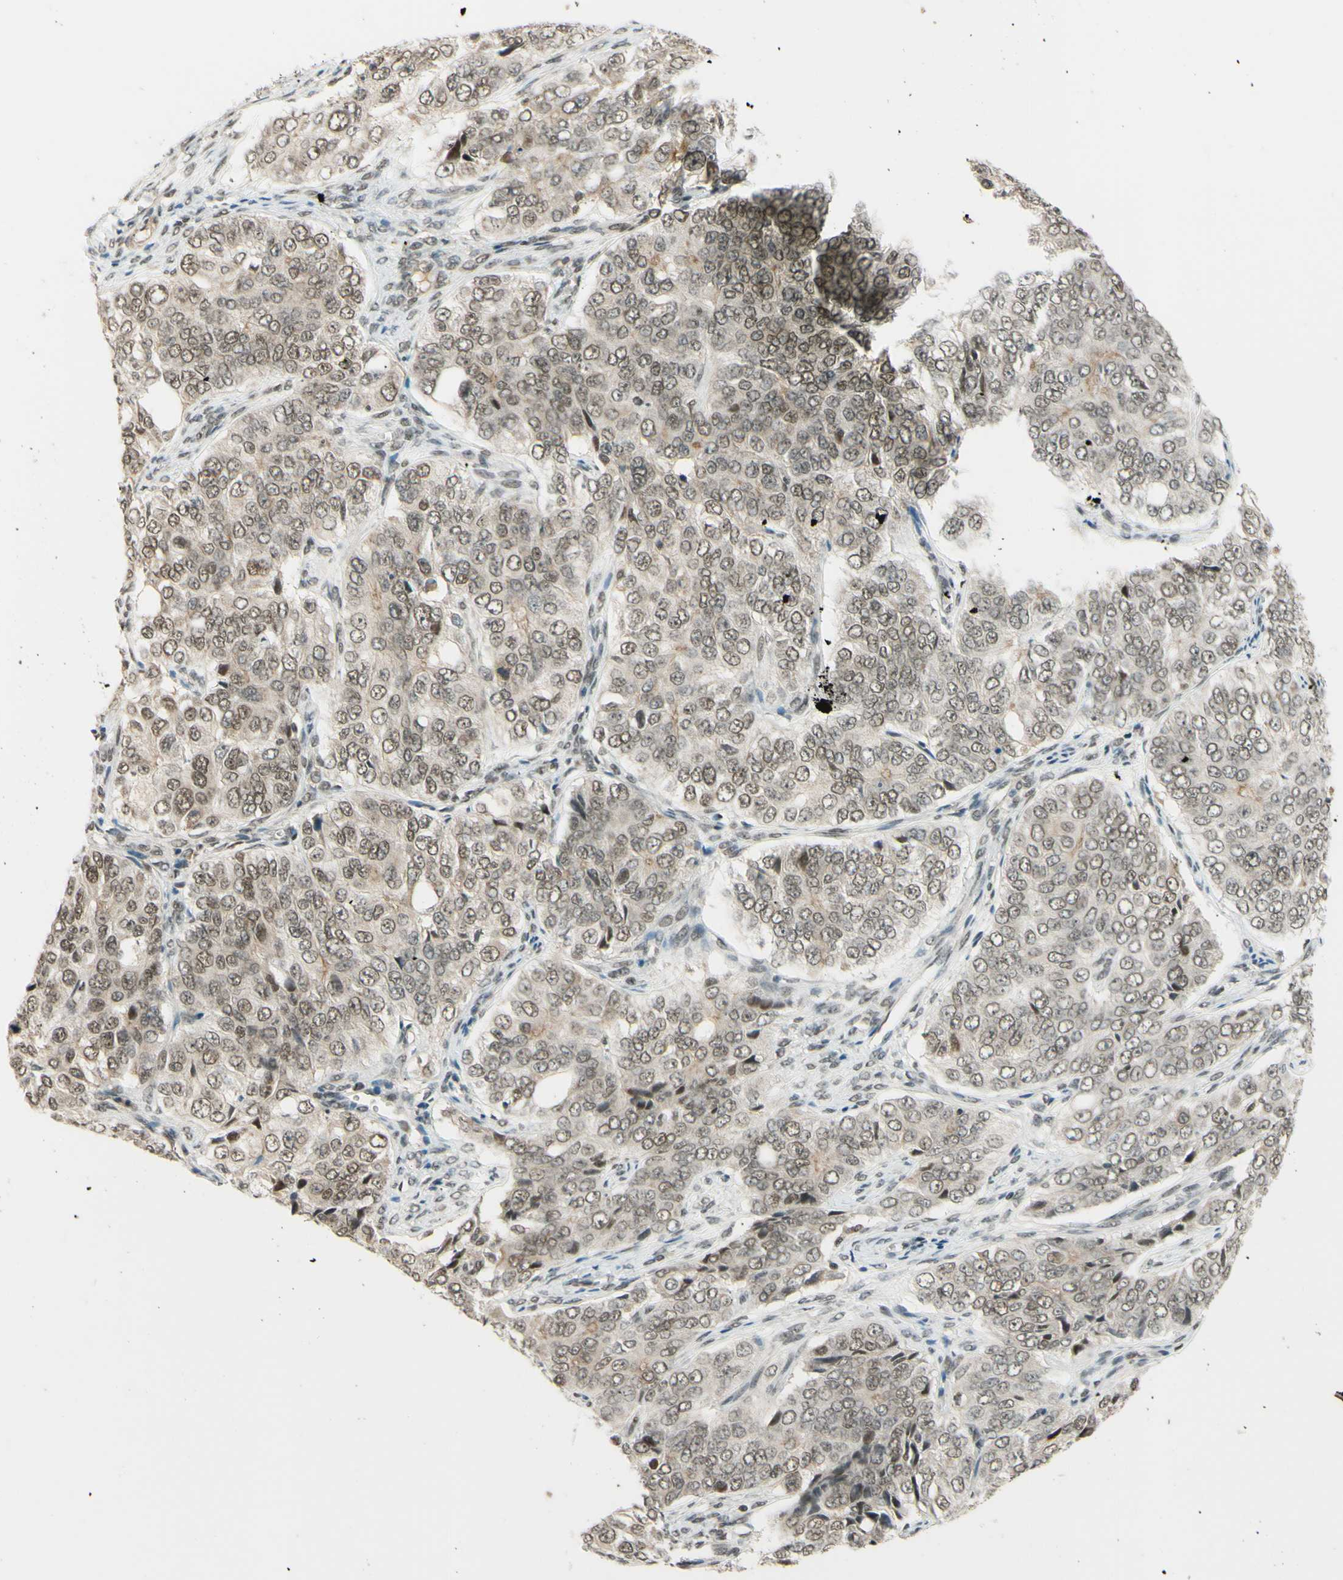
{"staining": {"intensity": "weak", "quantity": ">75%", "location": "nuclear"}, "tissue": "ovarian cancer", "cell_type": "Tumor cells", "image_type": "cancer", "snomed": [{"axis": "morphology", "description": "Carcinoma, endometroid"}, {"axis": "topography", "description": "Ovary"}], "caption": "This histopathology image shows immunohistochemistry staining of ovarian cancer (endometroid carcinoma), with low weak nuclear staining in approximately >75% of tumor cells.", "gene": "SMARCB1", "patient": {"sex": "female", "age": 51}}